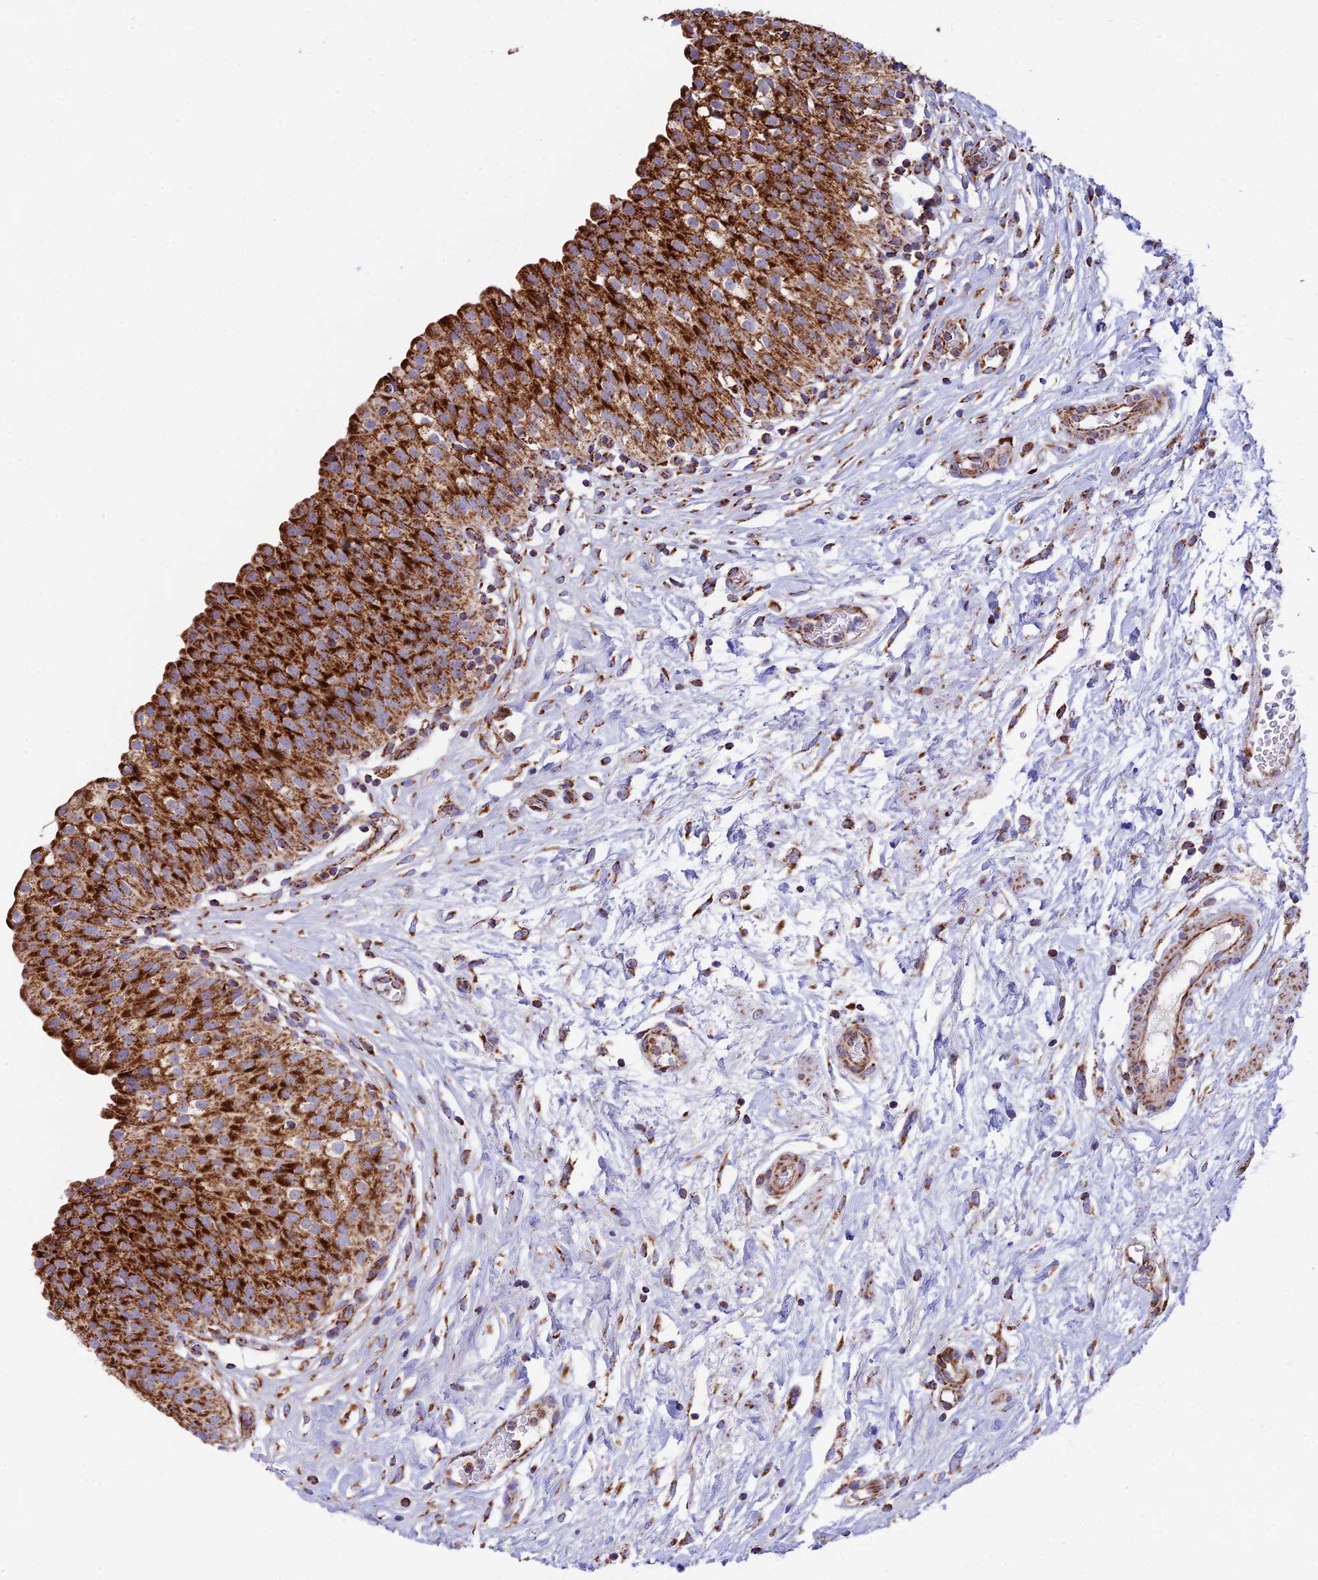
{"staining": {"intensity": "strong", "quantity": ">75%", "location": "cytoplasmic/membranous"}, "tissue": "urinary bladder", "cell_type": "Urothelial cells", "image_type": "normal", "snomed": [{"axis": "morphology", "description": "Normal tissue, NOS"}, {"axis": "topography", "description": "Urinary bladder"}], "caption": "A brown stain highlights strong cytoplasmic/membranous expression of a protein in urothelial cells of unremarkable urinary bladder.", "gene": "CHCHD3", "patient": {"sex": "male", "age": 55}}